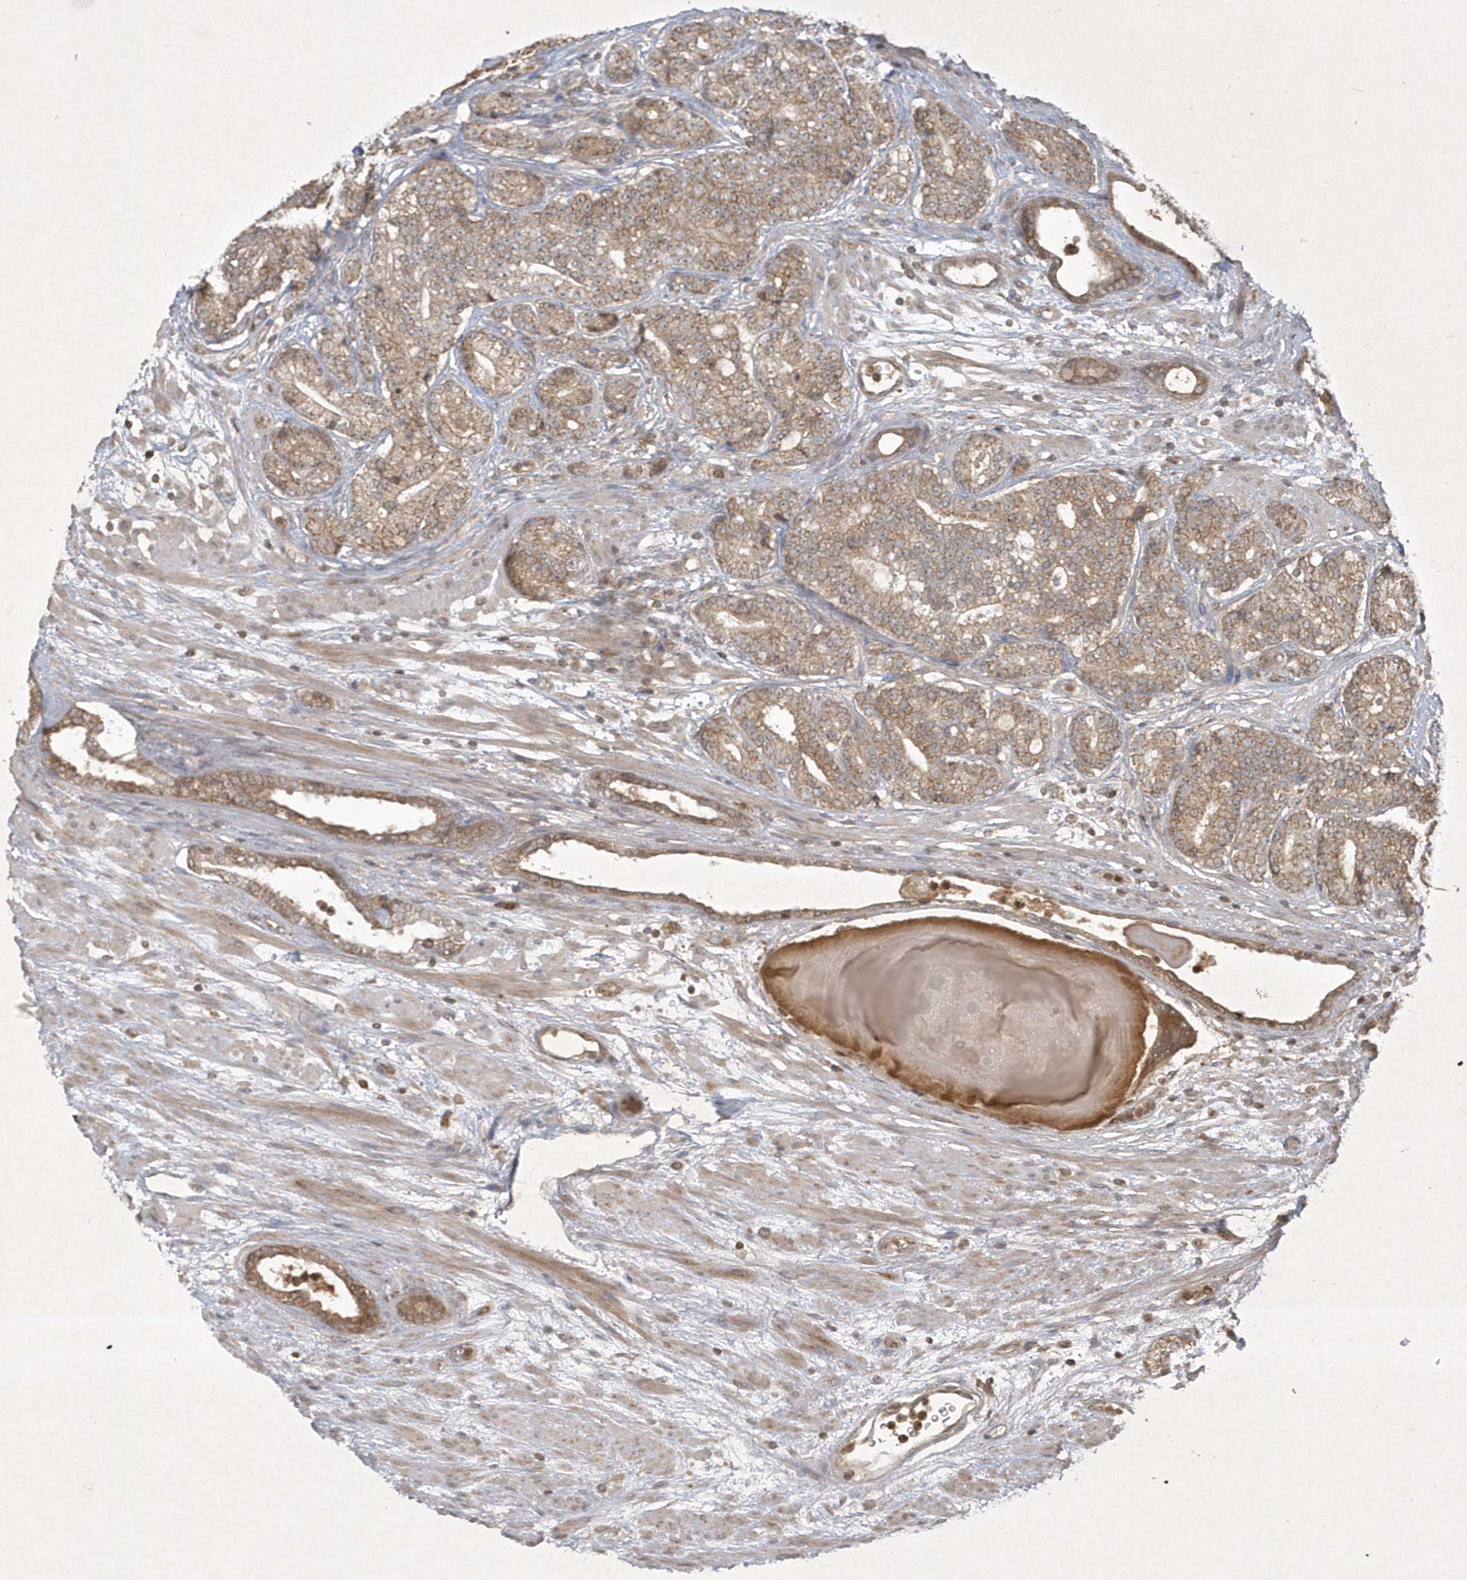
{"staining": {"intensity": "moderate", "quantity": ">75%", "location": "cytoplasmic/membranous"}, "tissue": "prostate cancer", "cell_type": "Tumor cells", "image_type": "cancer", "snomed": [{"axis": "morphology", "description": "Adenocarcinoma, High grade"}, {"axis": "topography", "description": "Prostate"}], "caption": "Moderate cytoplasmic/membranous expression for a protein is seen in approximately >75% of tumor cells of prostate cancer using immunohistochemistry (IHC).", "gene": "PLTP", "patient": {"sex": "male", "age": 61}}